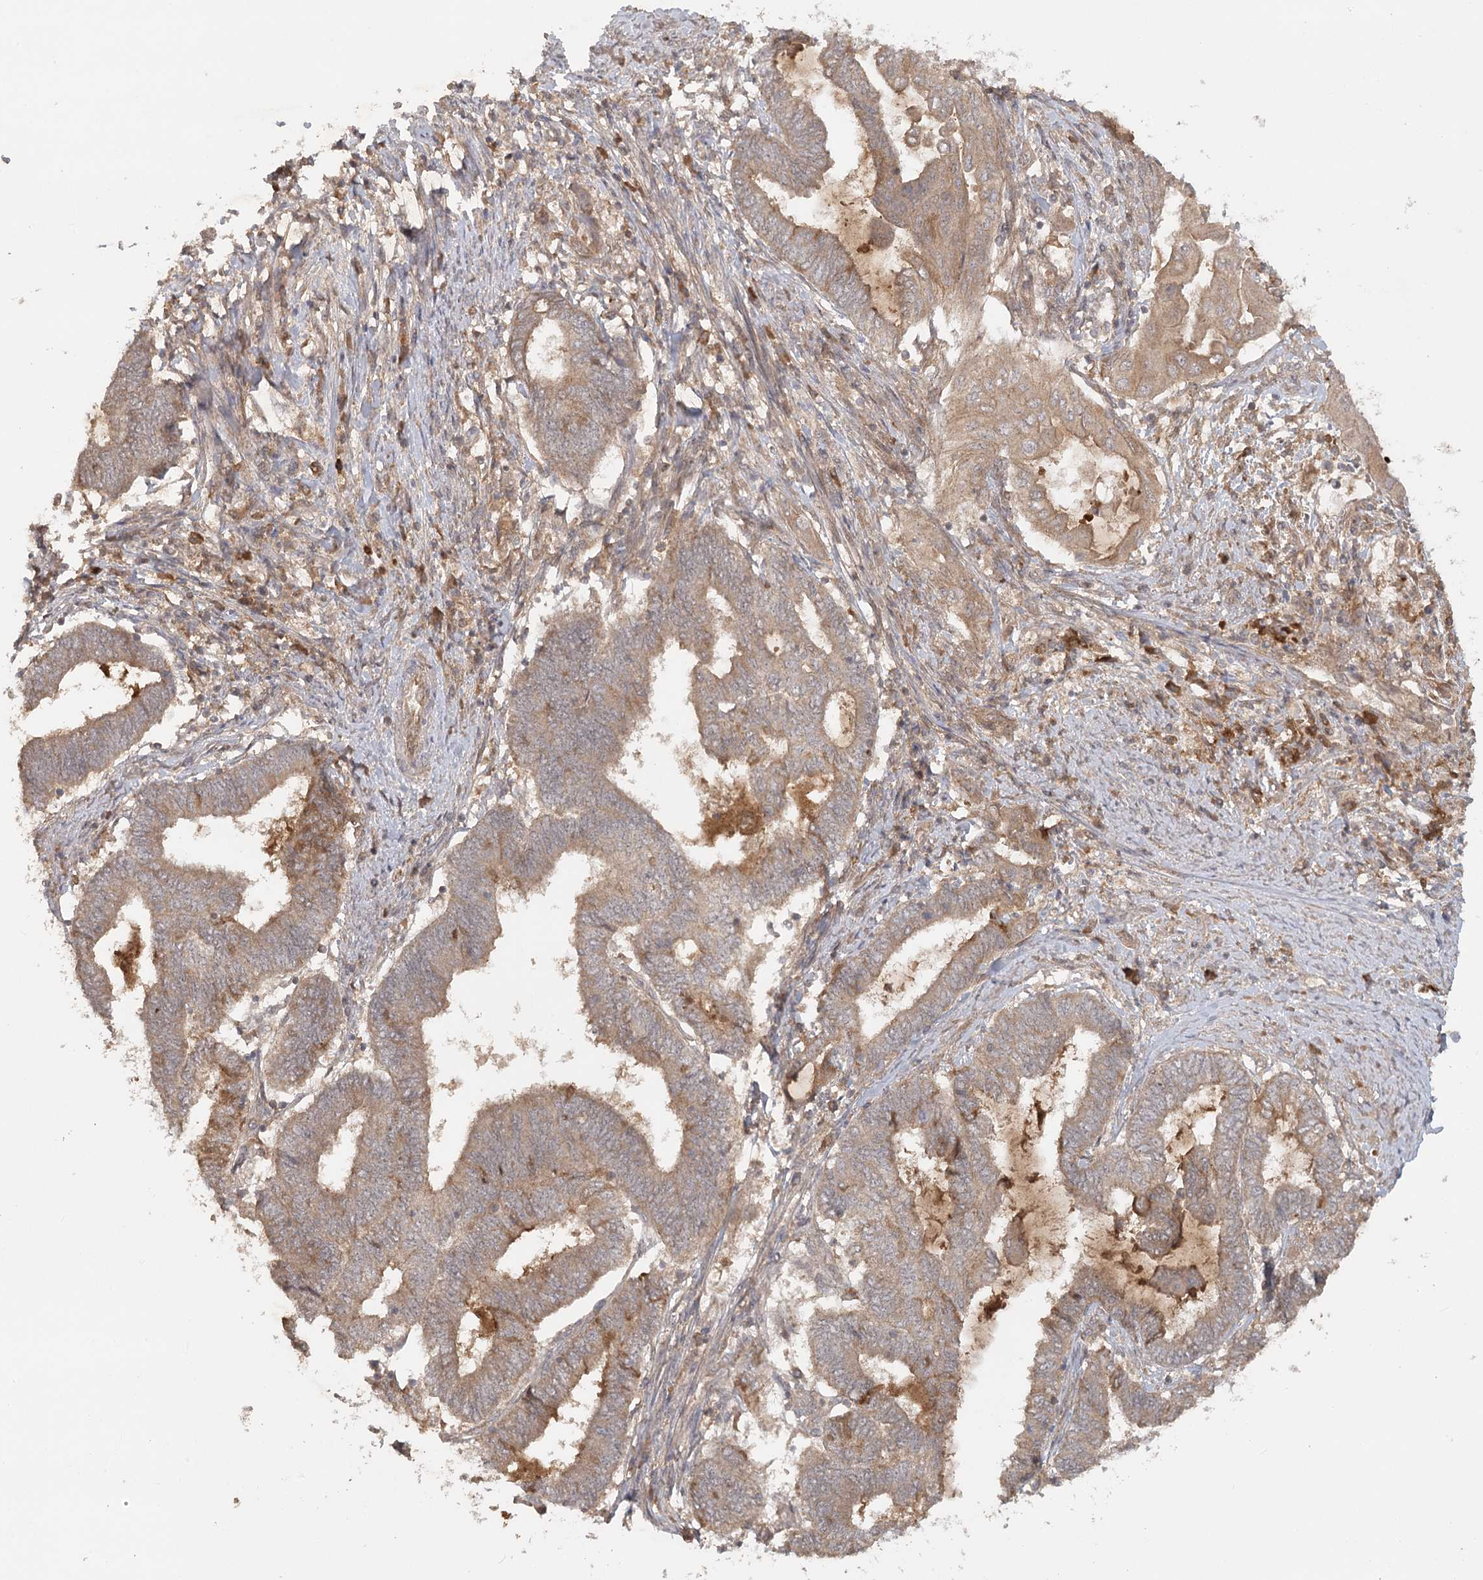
{"staining": {"intensity": "moderate", "quantity": ">75%", "location": "cytoplasmic/membranous"}, "tissue": "endometrial cancer", "cell_type": "Tumor cells", "image_type": "cancer", "snomed": [{"axis": "morphology", "description": "Adenocarcinoma, NOS"}, {"axis": "topography", "description": "Uterus"}, {"axis": "topography", "description": "Endometrium"}], "caption": "Brown immunohistochemical staining in endometrial cancer (adenocarcinoma) reveals moderate cytoplasmic/membranous positivity in about >75% of tumor cells.", "gene": "ARL13A", "patient": {"sex": "female", "age": 70}}